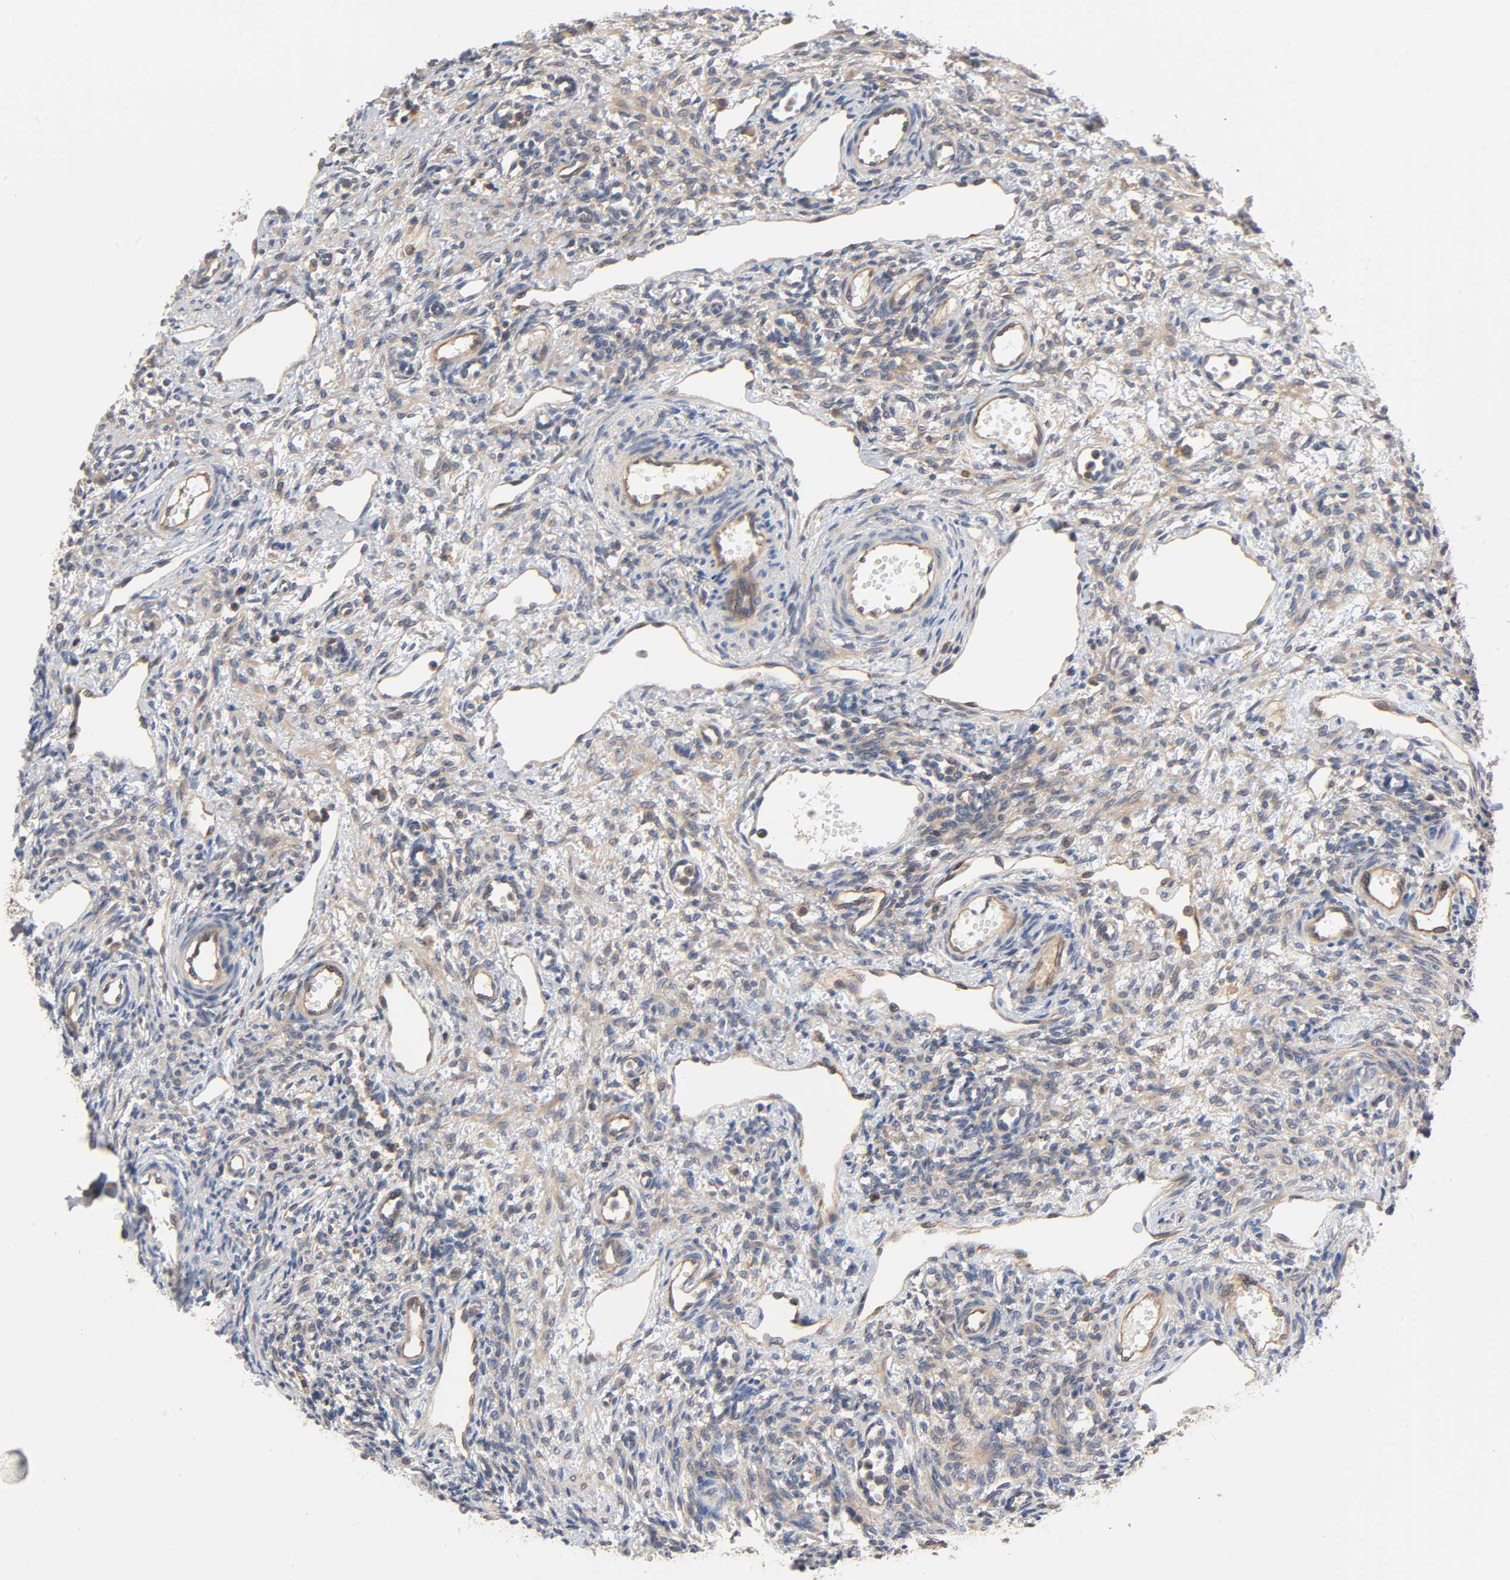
{"staining": {"intensity": "moderate", "quantity": "25%-75%", "location": "cytoplasmic/membranous"}, "tissue": "ovary", "cell_type": "Ovarian stroma cells", "image_type": "normal", "snomed": [{"axis": "morphology", "description": "Normal tissue, NOS"}, {"axis": "topography", "description": "Ovary"}], "caption": "A photomicrograph of ovary stained for a protein shows moderate cytoplasmic/membranous brown staining in ovarian stroma cells. The staining is performed using DAB brown chromogen to label protein expression. The nuclei are counter-stained blue using hematoxylin.", "gene": "PRKAB1", "patient": {"sex": "female", "age": 33}}